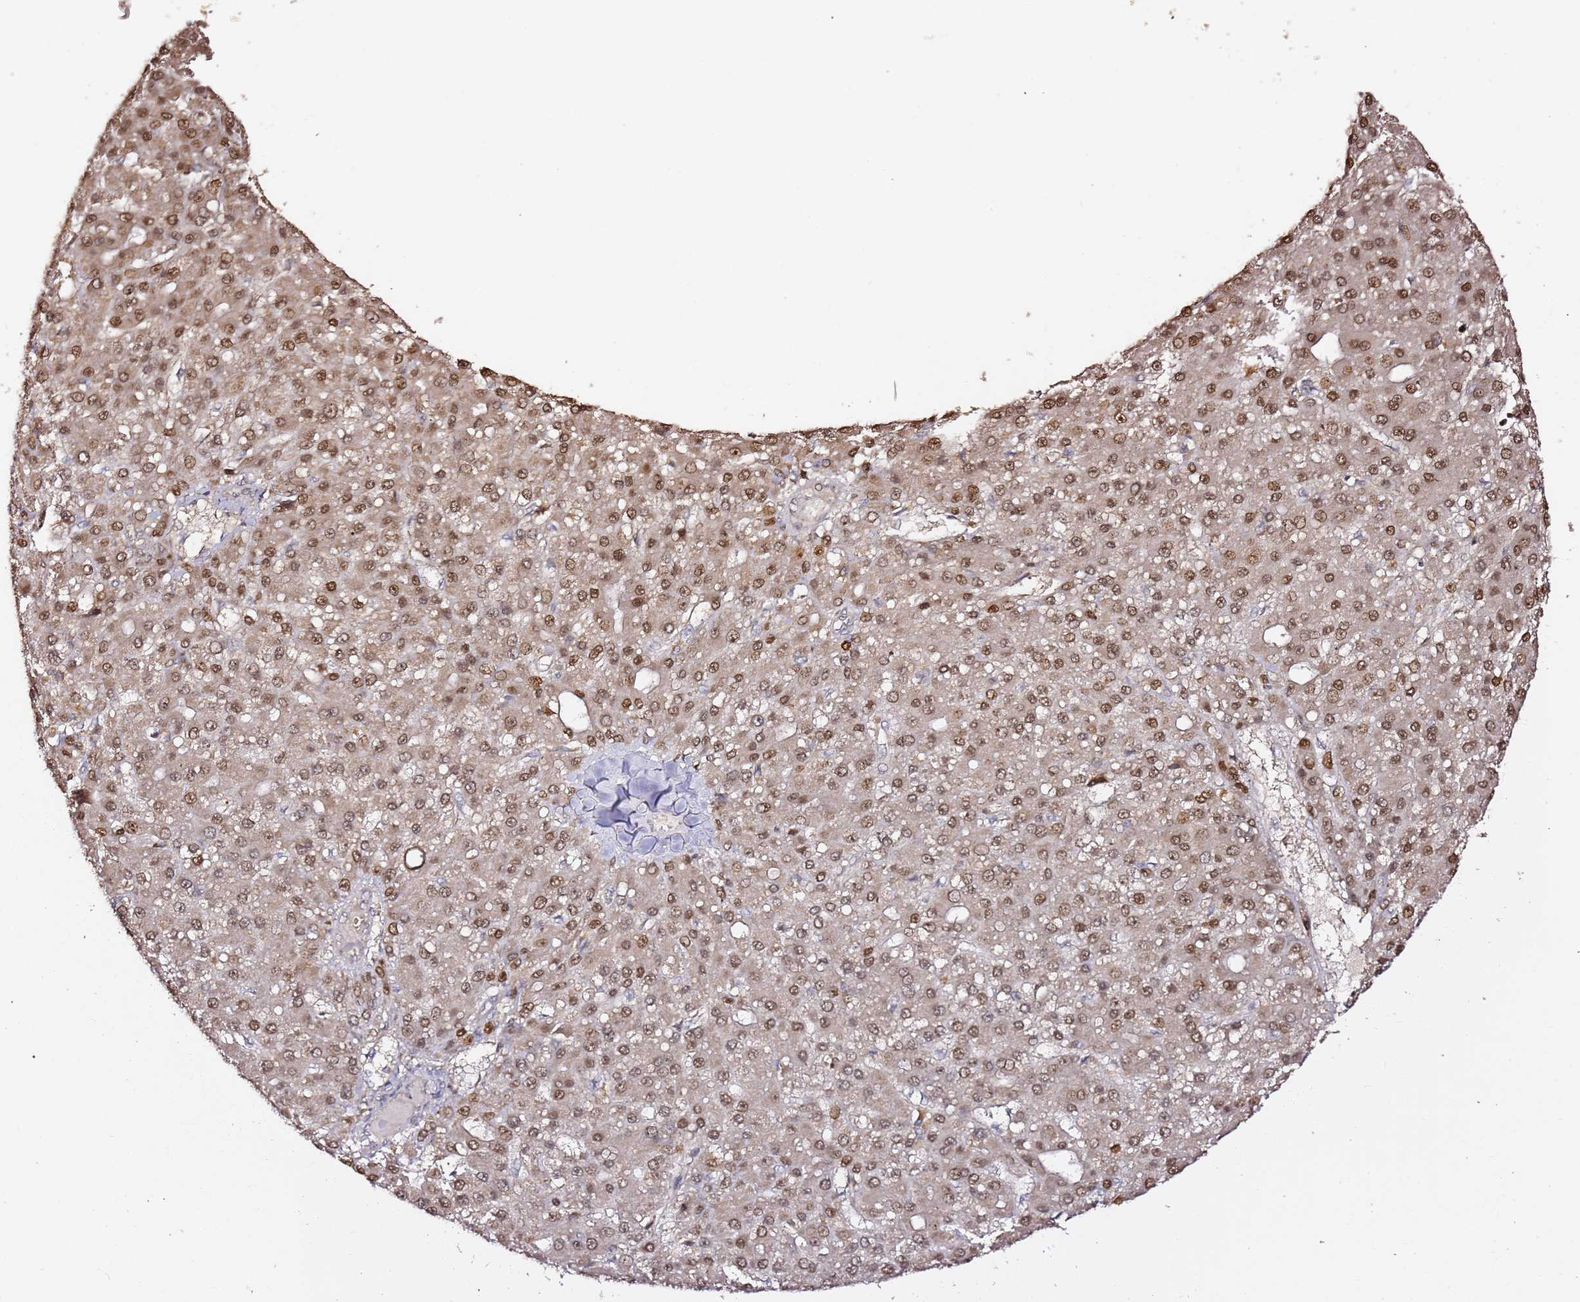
{"staining": {"intensity": "moderate", "quantity": ">75%", "location": "nuclear"}, "tissue": "liver cancer", "cell_type": "Tumor cells", "image_type": "cancer", "snomed": [{"axis": "morphology", "description": "Carcinoma, Hepatocellular, NOS"}, {"axis": "topography", "description": "Liver"}], "caption": "The immunohistochemical stain labels moderate nuclear expression in tumor cells of liver cancer (hepatocellular carcinoma) tissue.", "gene": "OR5V1", "patient": {"sex": "male", "age": 67}}